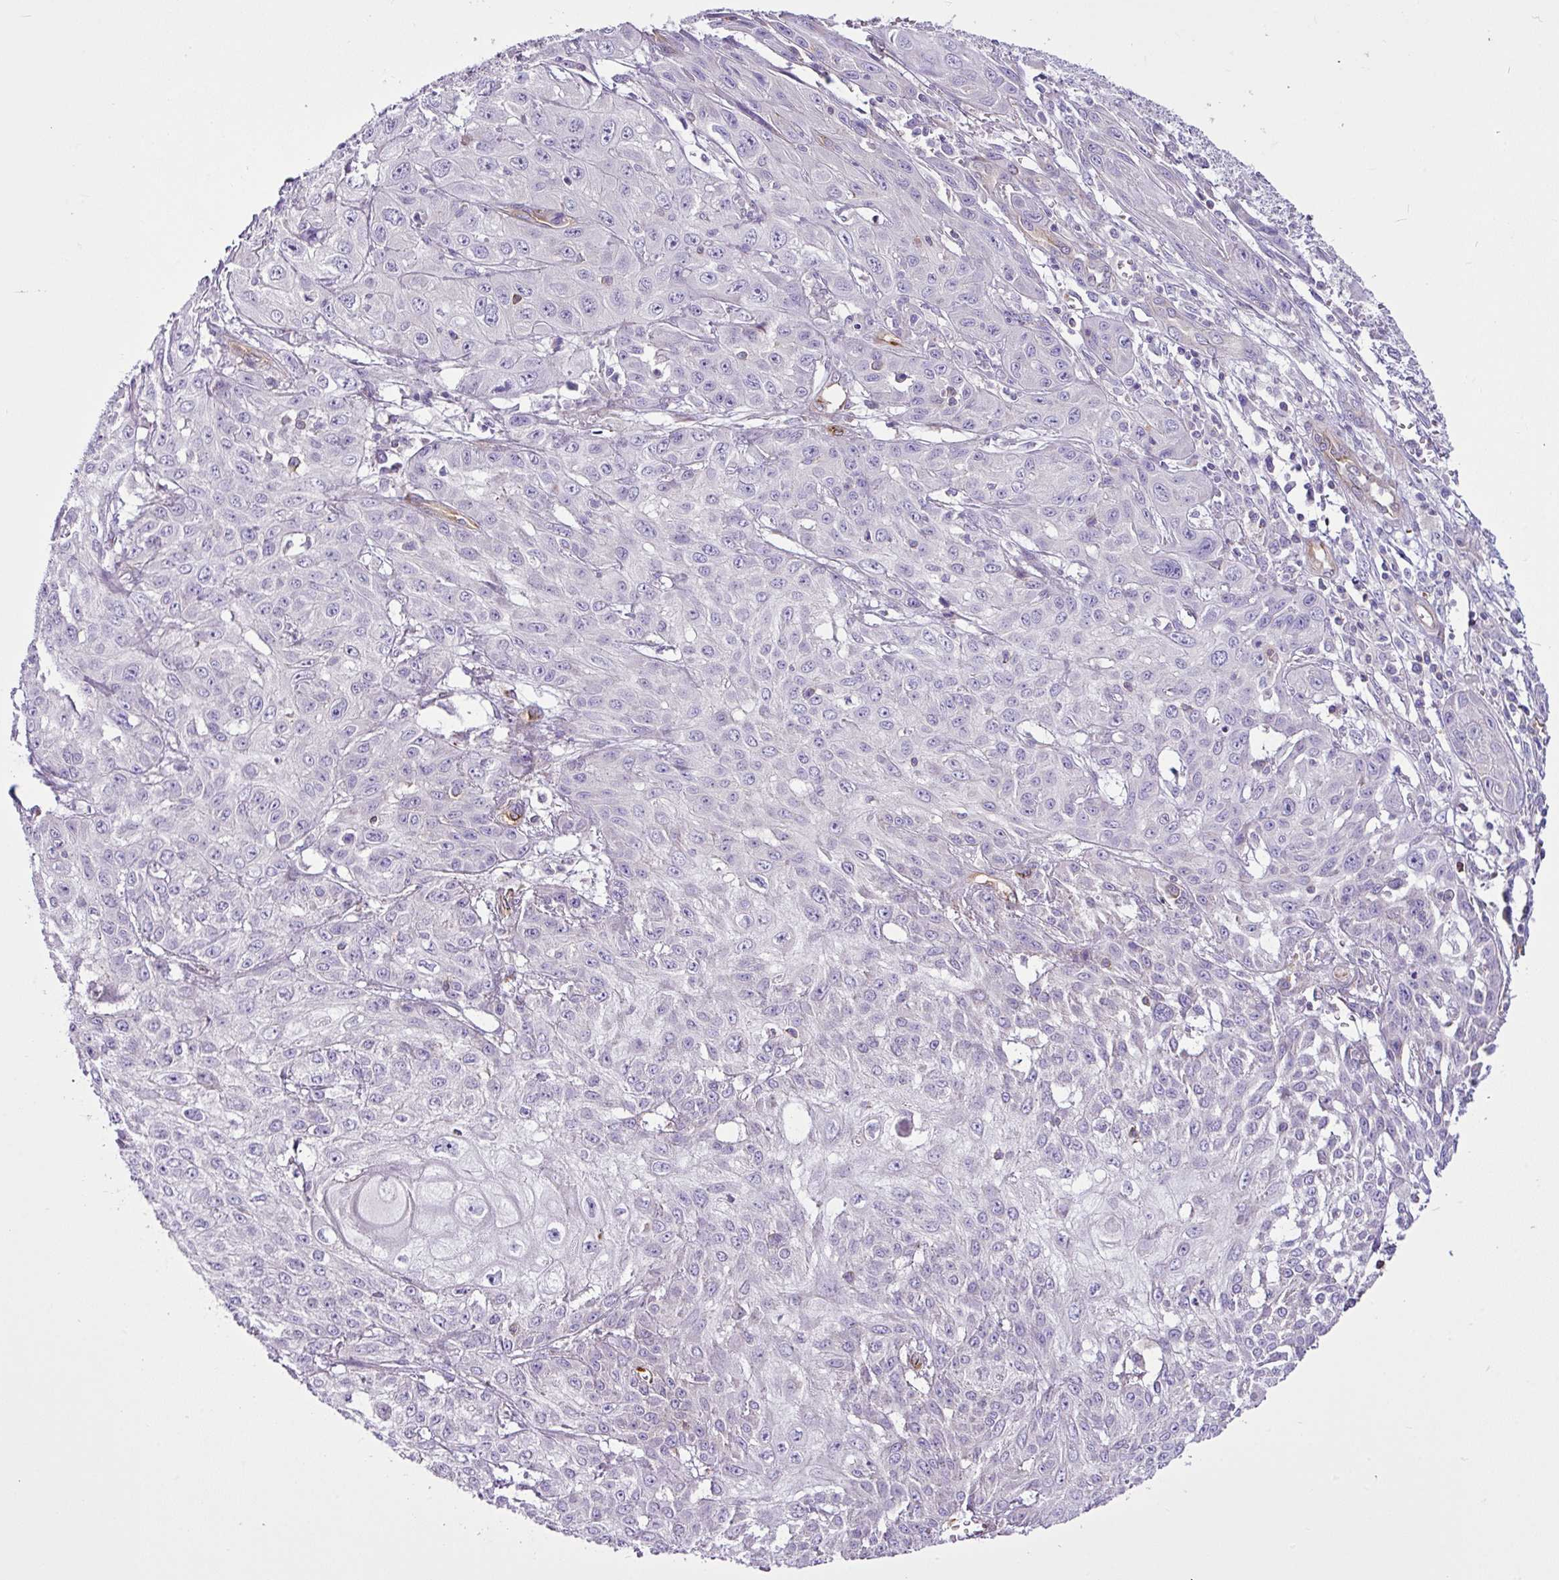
{"staining": {"intensity": "negative", "quantity": "none", "location": "none"}, "tissue": "skin cancer", "cell_type": "Tumor cells", "image_type": "cancer", "snomed": [{"axis": "morphology", "description": "Squamous cell carcinoma, NOS"}, {"axis": "topography", "description": "Skin"}, {"axis": "topography", "description": "Vulva"}], "caption": "Tumor cells are negative for brown protein staining in skin squamous cell carcinoma.", "gene": "EME2", "patient": {"sex": "female", "age": 71}}